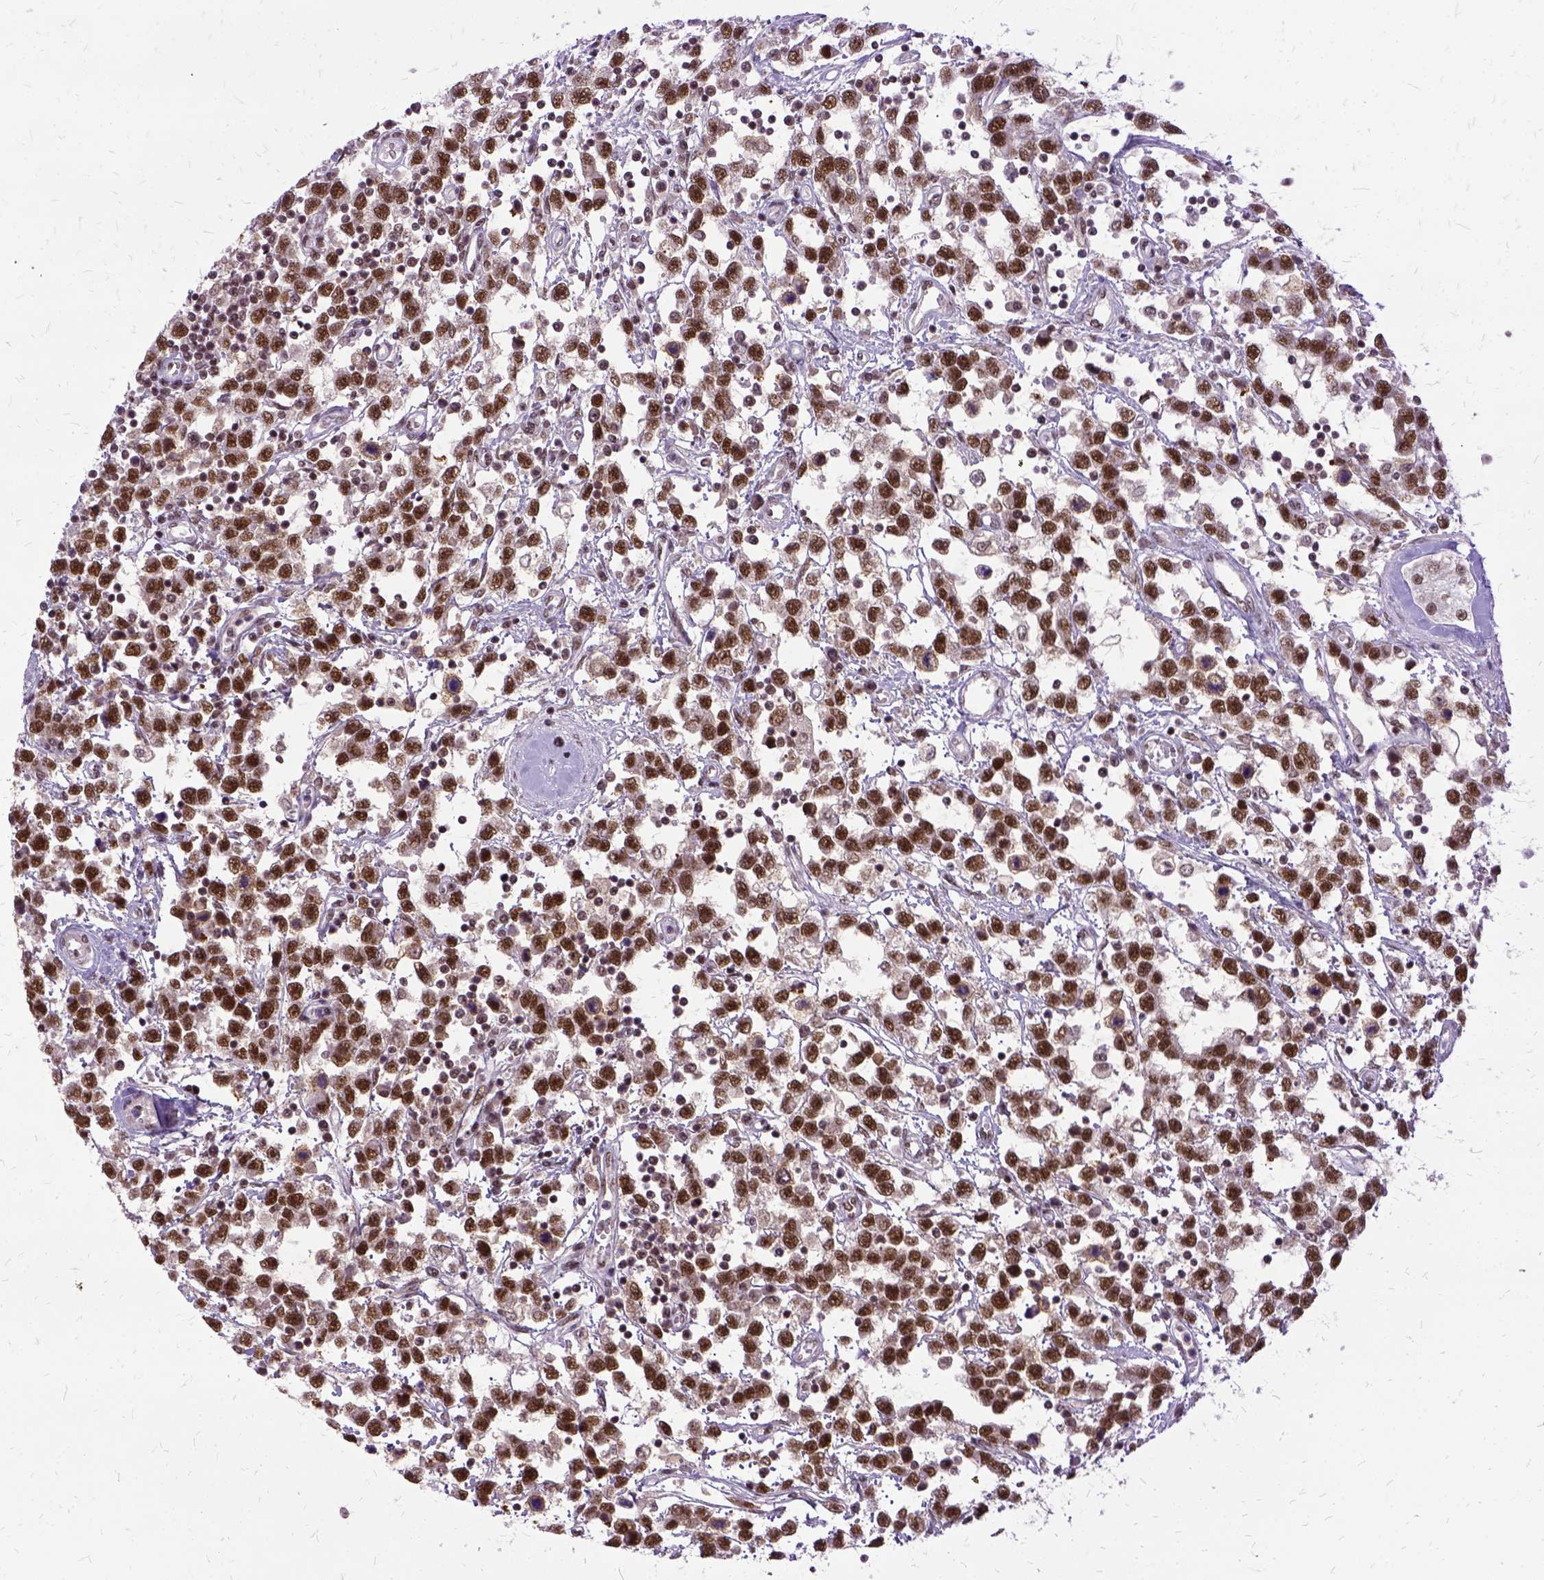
{"staining": {"intensity": "strong", "quantity": ">75%", "location": "nuclear"}, "tissue": "testis cancer", "cell_type": "Tumor cells", "image_type": "cancer", "snomed": [{"axis": "morphology", "description": "Seminoma, NOS"}, {"axis": "topography", "description": "Testis"}], "caption": "Protein staining exhibits strong nuclear staining in approximately >75% of tumor cells in testis seminoma.", "gene": "SETD1A", "patient": {"sex": "male", "age": 34}}